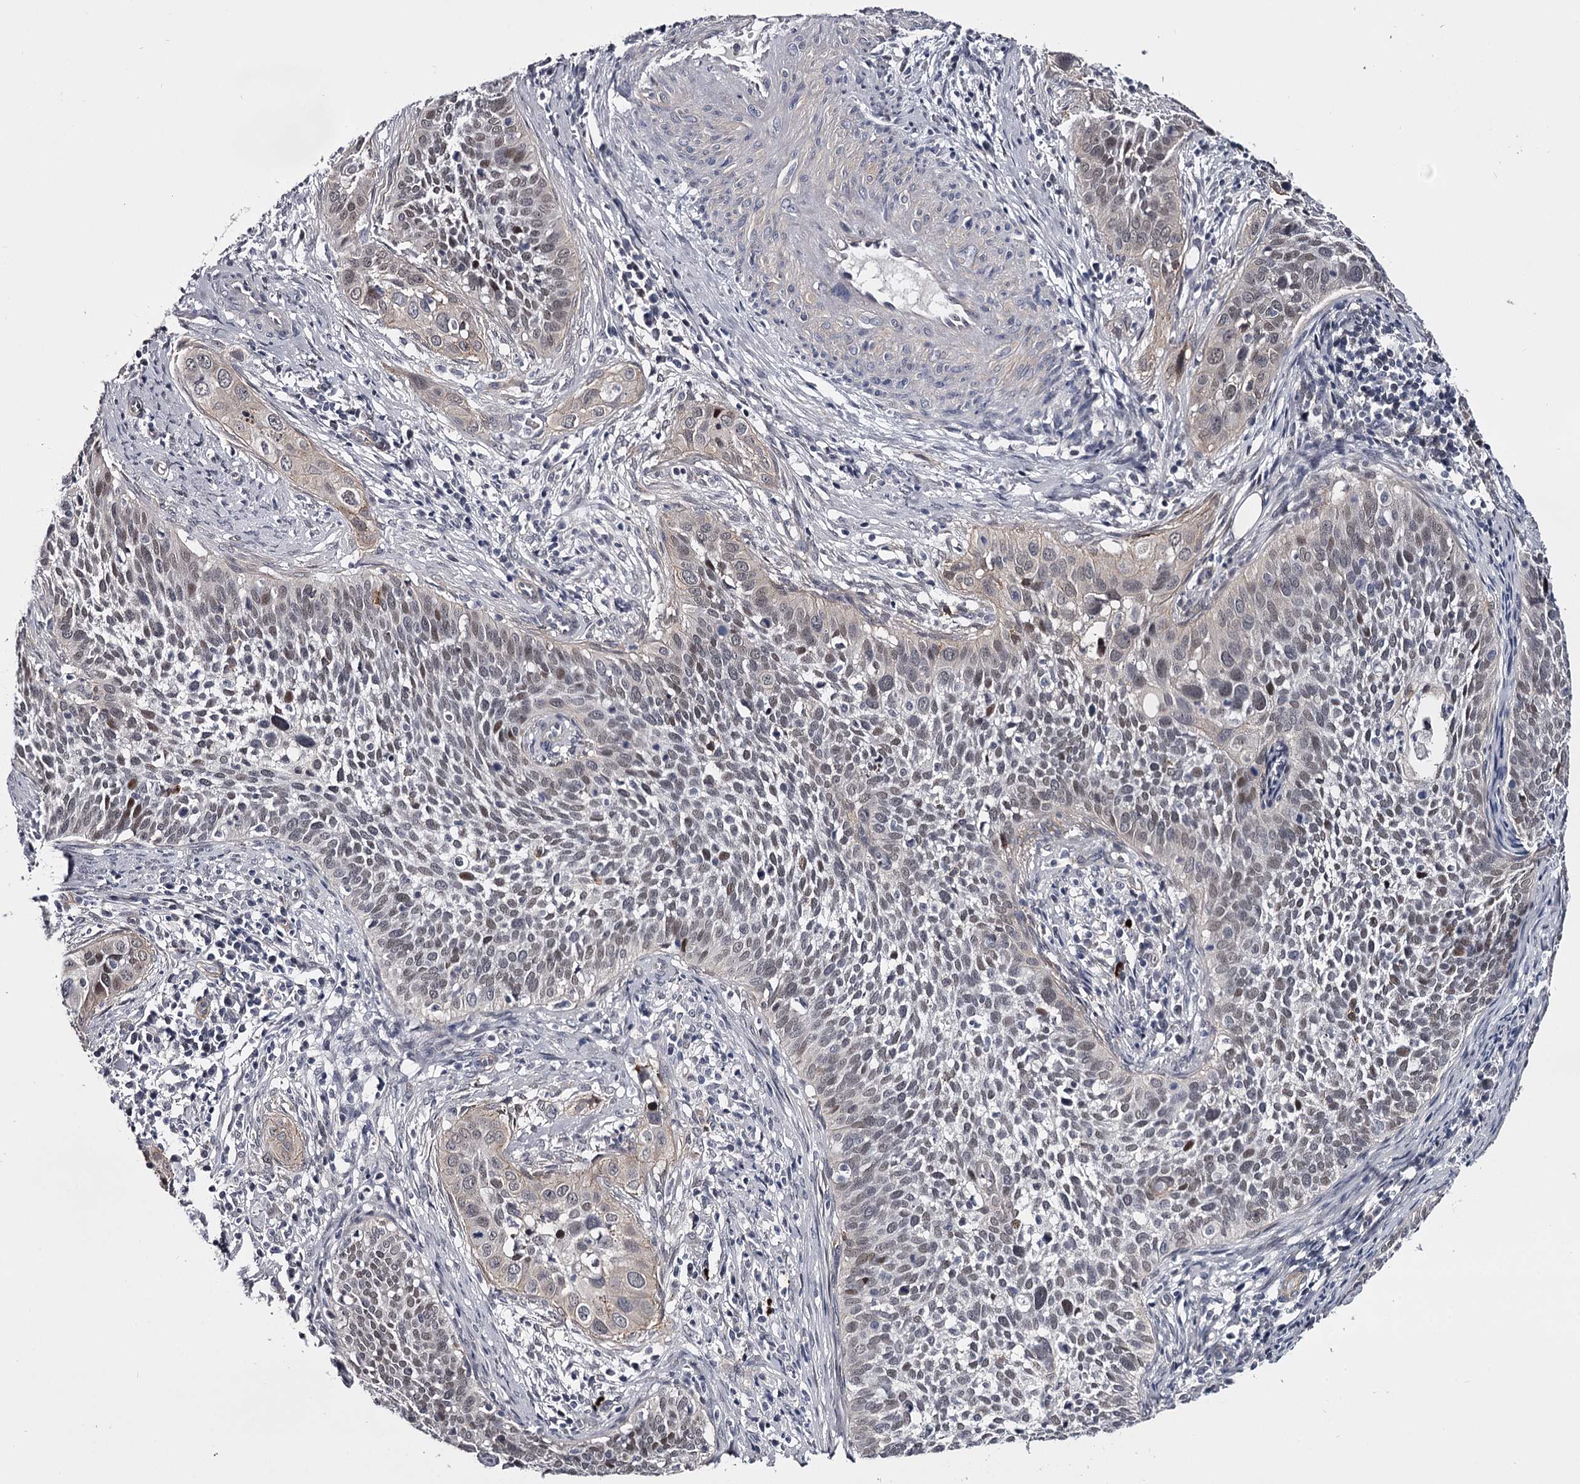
{"staining": {"intensity": "negative", "quantity": "none", "location": "none"}, "tissue": "cervical cancer", "cell_type": "Tumor cells", "image_type": "cancer", "snomed": [{"axis": "morphology", "description": "Squamous cell carcinoma, NOS"}, {"axis": "topography", "description": "Cervix"}], "caption": "This is an immunohistochemistry micrograph of cervical cancer (squamous cell carcinoma). There is no positivity in tumor cells.", "gene": "OVOL2", "patient": {"sex": "female", "age": 34}}